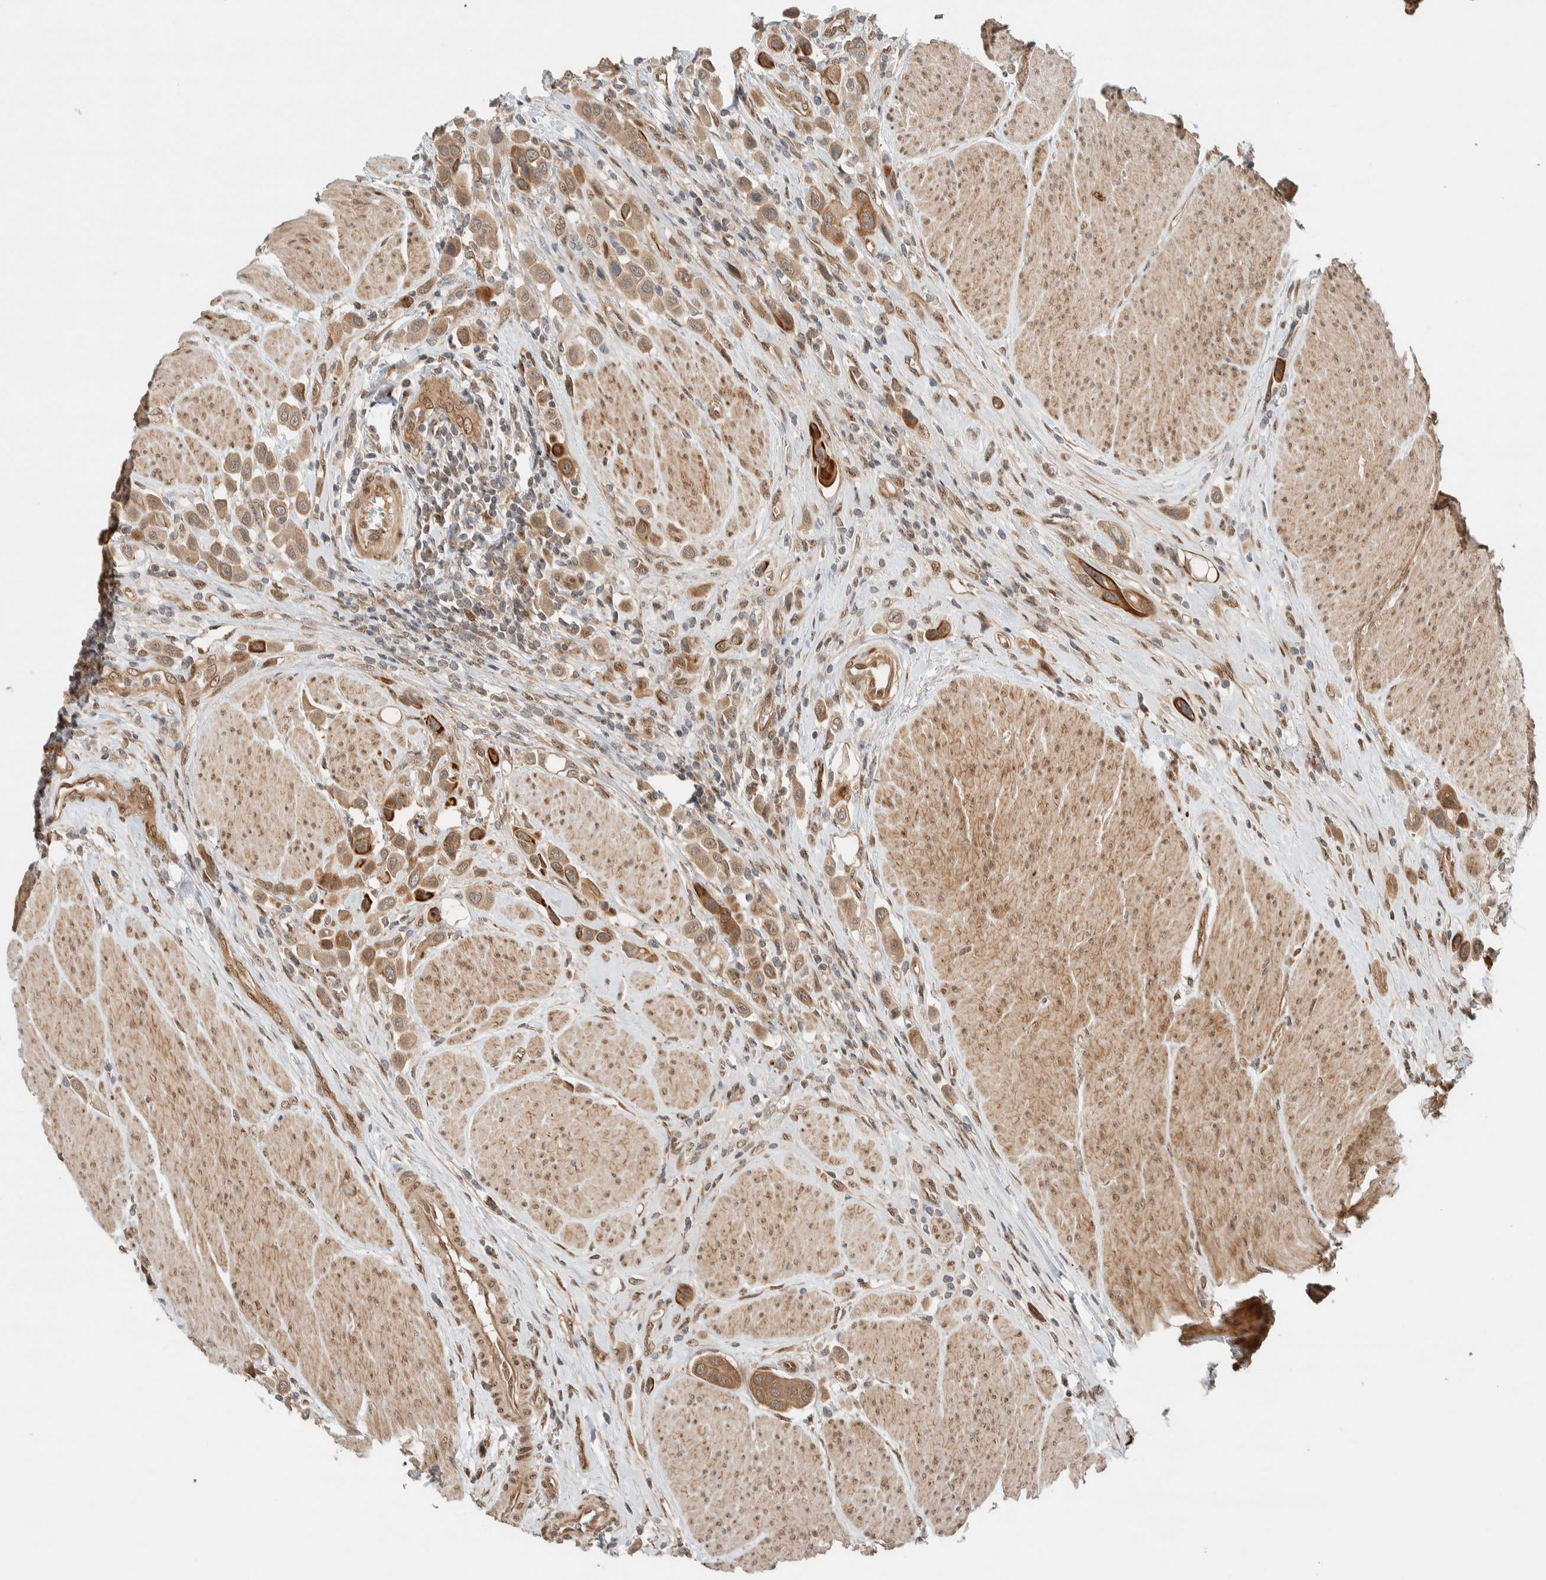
{"staining": {"intensity": "moderate", "quantity": ">75%", "location": "cytoplasmic/membranous,nuclear"}, "tissue": "urothelial cancer", "cell_type": "Tumor cells", "image_type": "cancer", "snomed": [{"axis": "morphology", "description": "Urothelial carcinoma, High grade"}, {"axis": "topography", "description": "Urinary bladder"}], "caption": "High-grade urothelial carcinoma stained with DAB (3,3'-diaminobenzidine) IHC exhibits medium levels of moderate cytoplasmic/membranous and nuclear positivity in about >75% of tumor cells.", "gene": "STXBP4", "patient": {"sex": "male", "age": 50}}